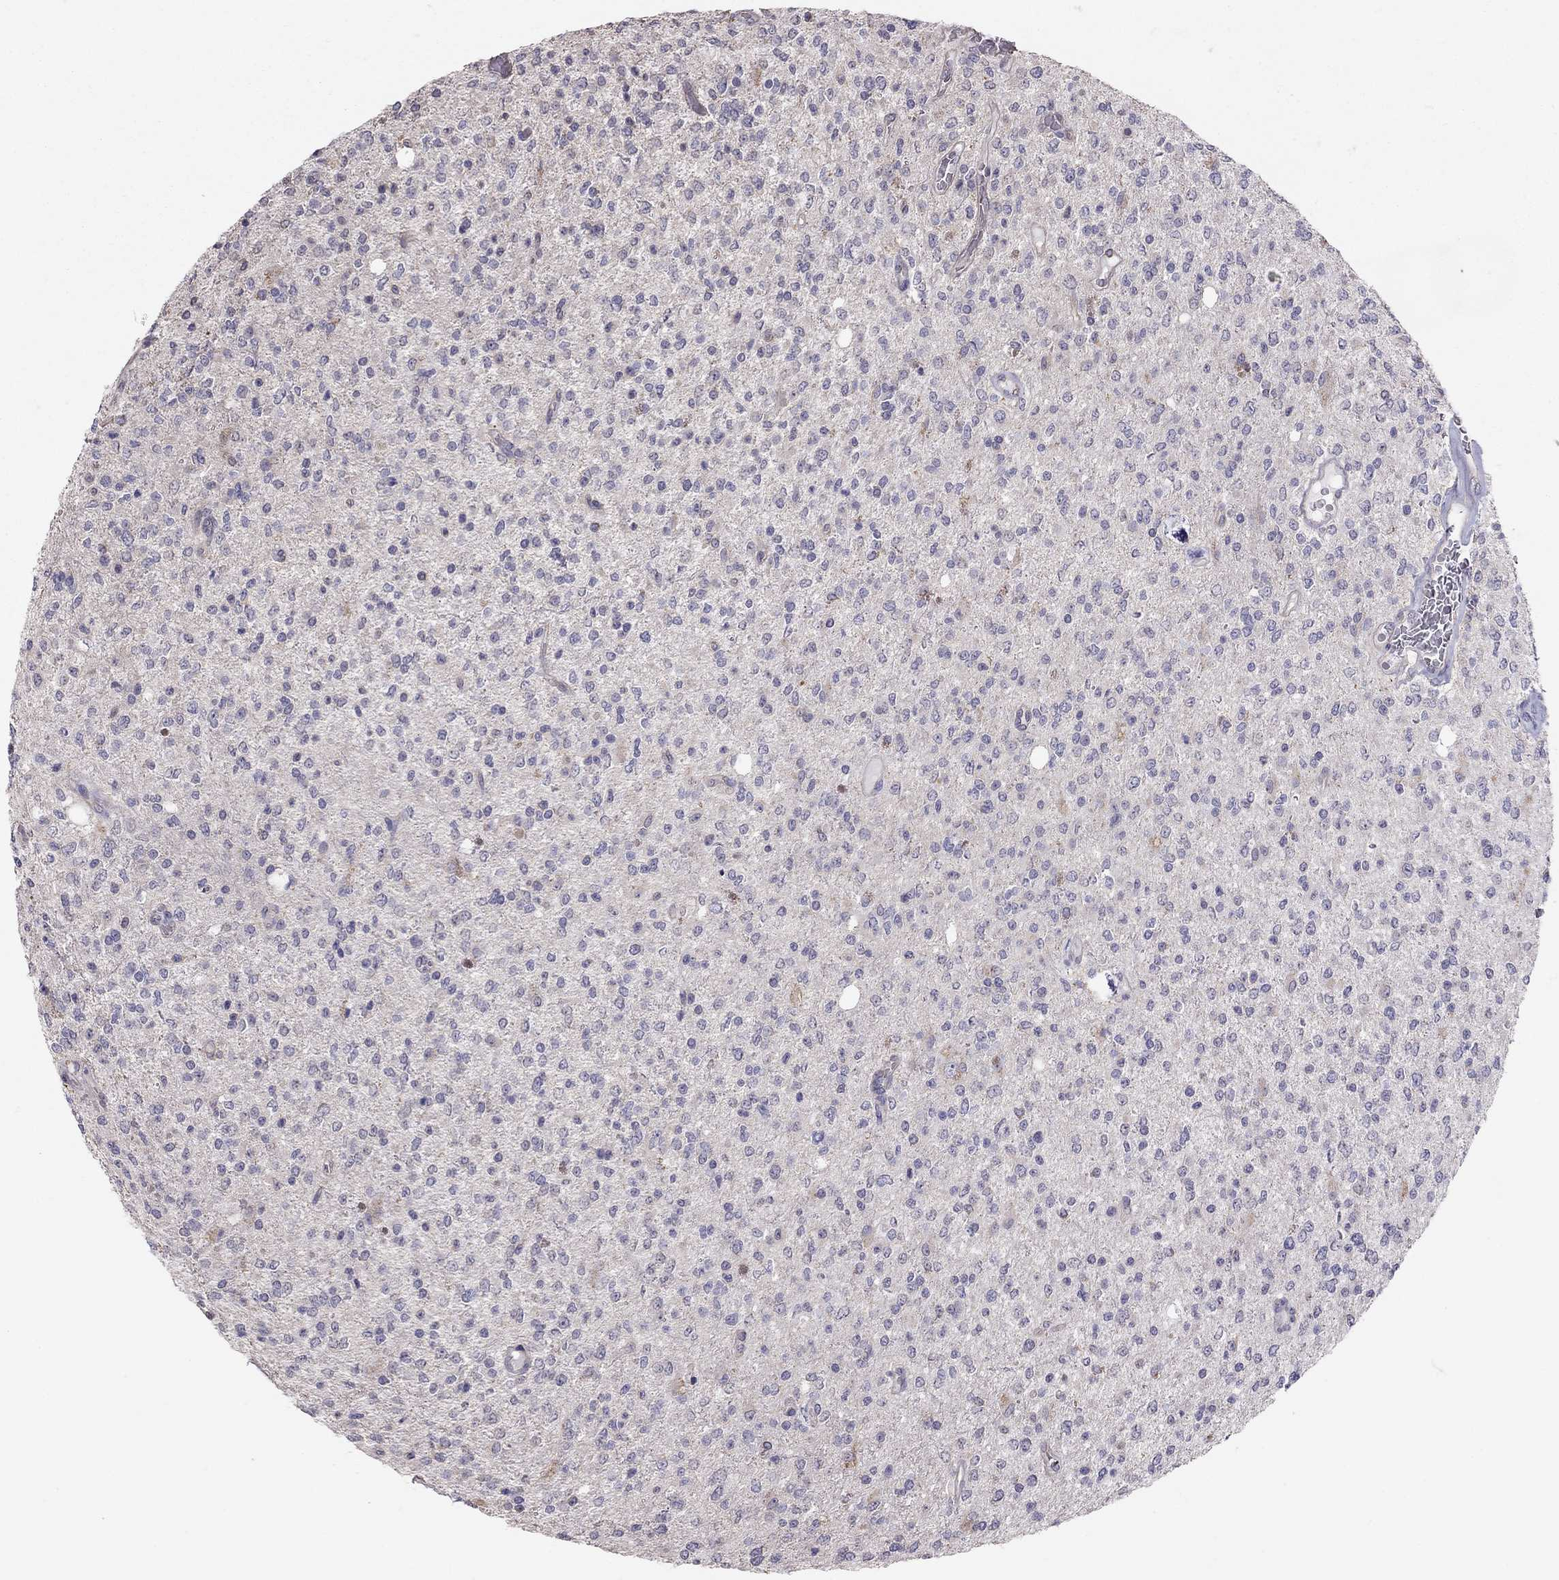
{"staining": {"intensity": "negative", "quantity": "none", "location": "none"}, "tissue": "glioma", "cell_type": "Tumor cells", "image_type": "cancer", "snomed": [{"axis": "morphology", "description": "Glioma, malignant, Low grade"}, {"axis": "topography", "description": "Brain"}], "caption": "Micrograph shows no protein staining in tumor cells of glioma tissue.", "gene": "LRIT3", "patient": {"sex": "male", "age": 67}}